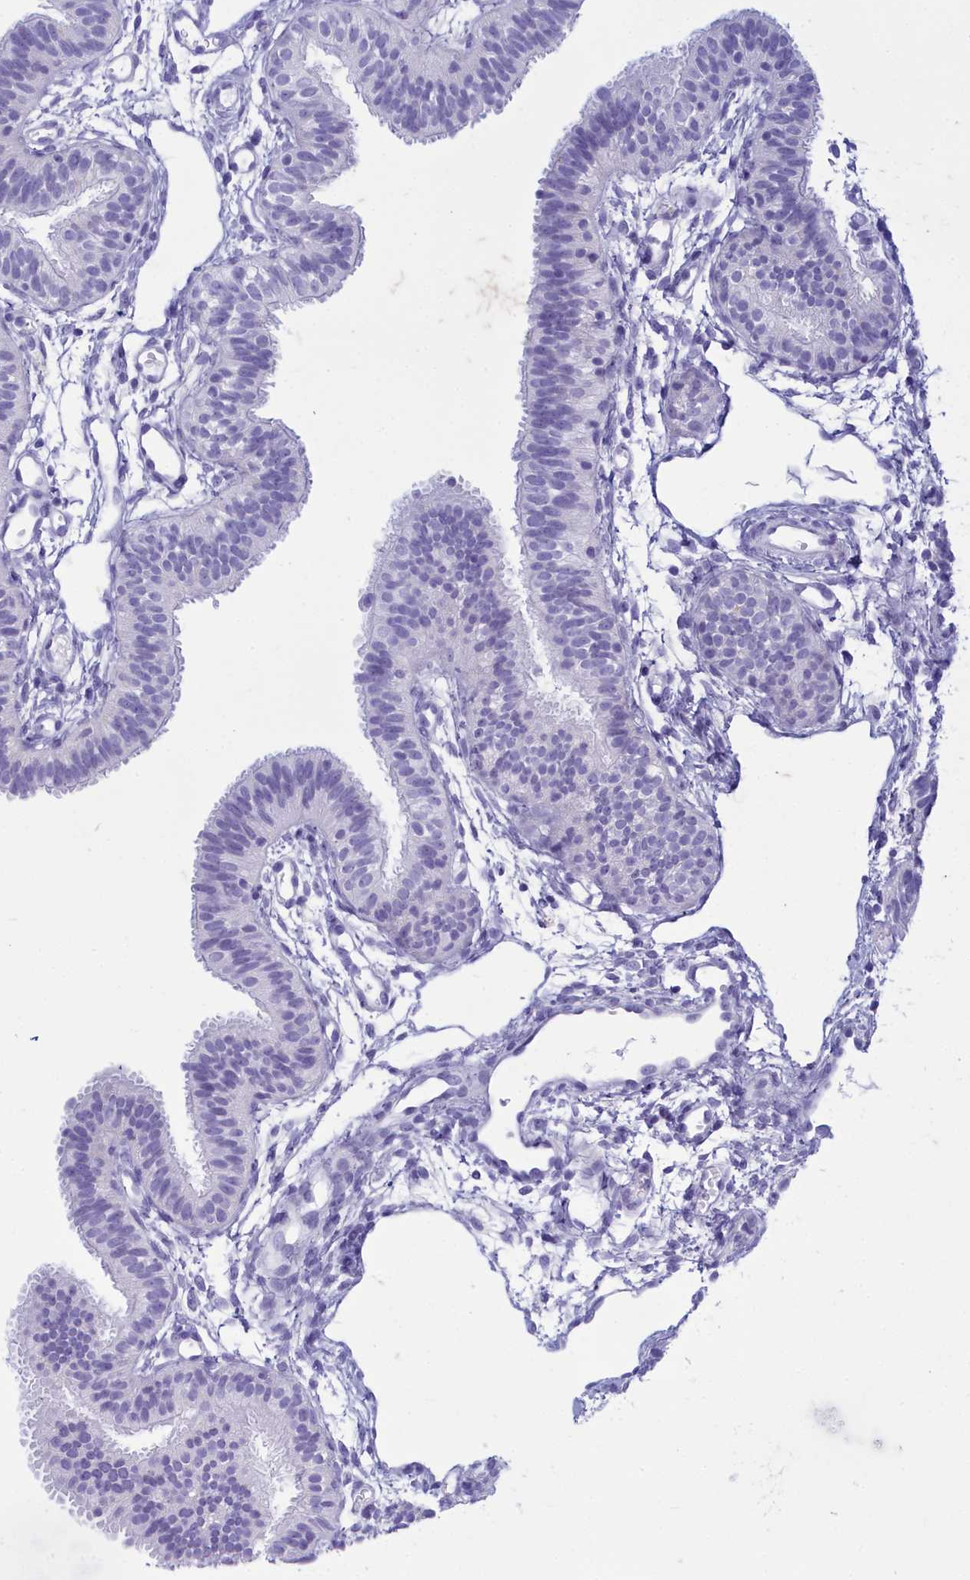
{"staining": {"intensity": "negative", "quantity": "none", "location": "none"}, "tissue": "fallopian tube", "cell_type": "Glandular cells", "image_type": "normal", "snomed": [{"axis": "morphology", "description": "Normal tissue, NOS"}, {"axis": "topography", "description": "Fallopian tube"}], "caption": "An immunohistochemistry image of unremarkable fallopian tube is shown. There is no staining in glandular cells of fallopian tube. (Stains: DAB immunohistochemistry (IHC) with hematoxylin counter stain, Microscopy: brightfield microscopy at high magnification).", "gene": "TMEM97", "patient": {"sex": "female", "age": 35}}